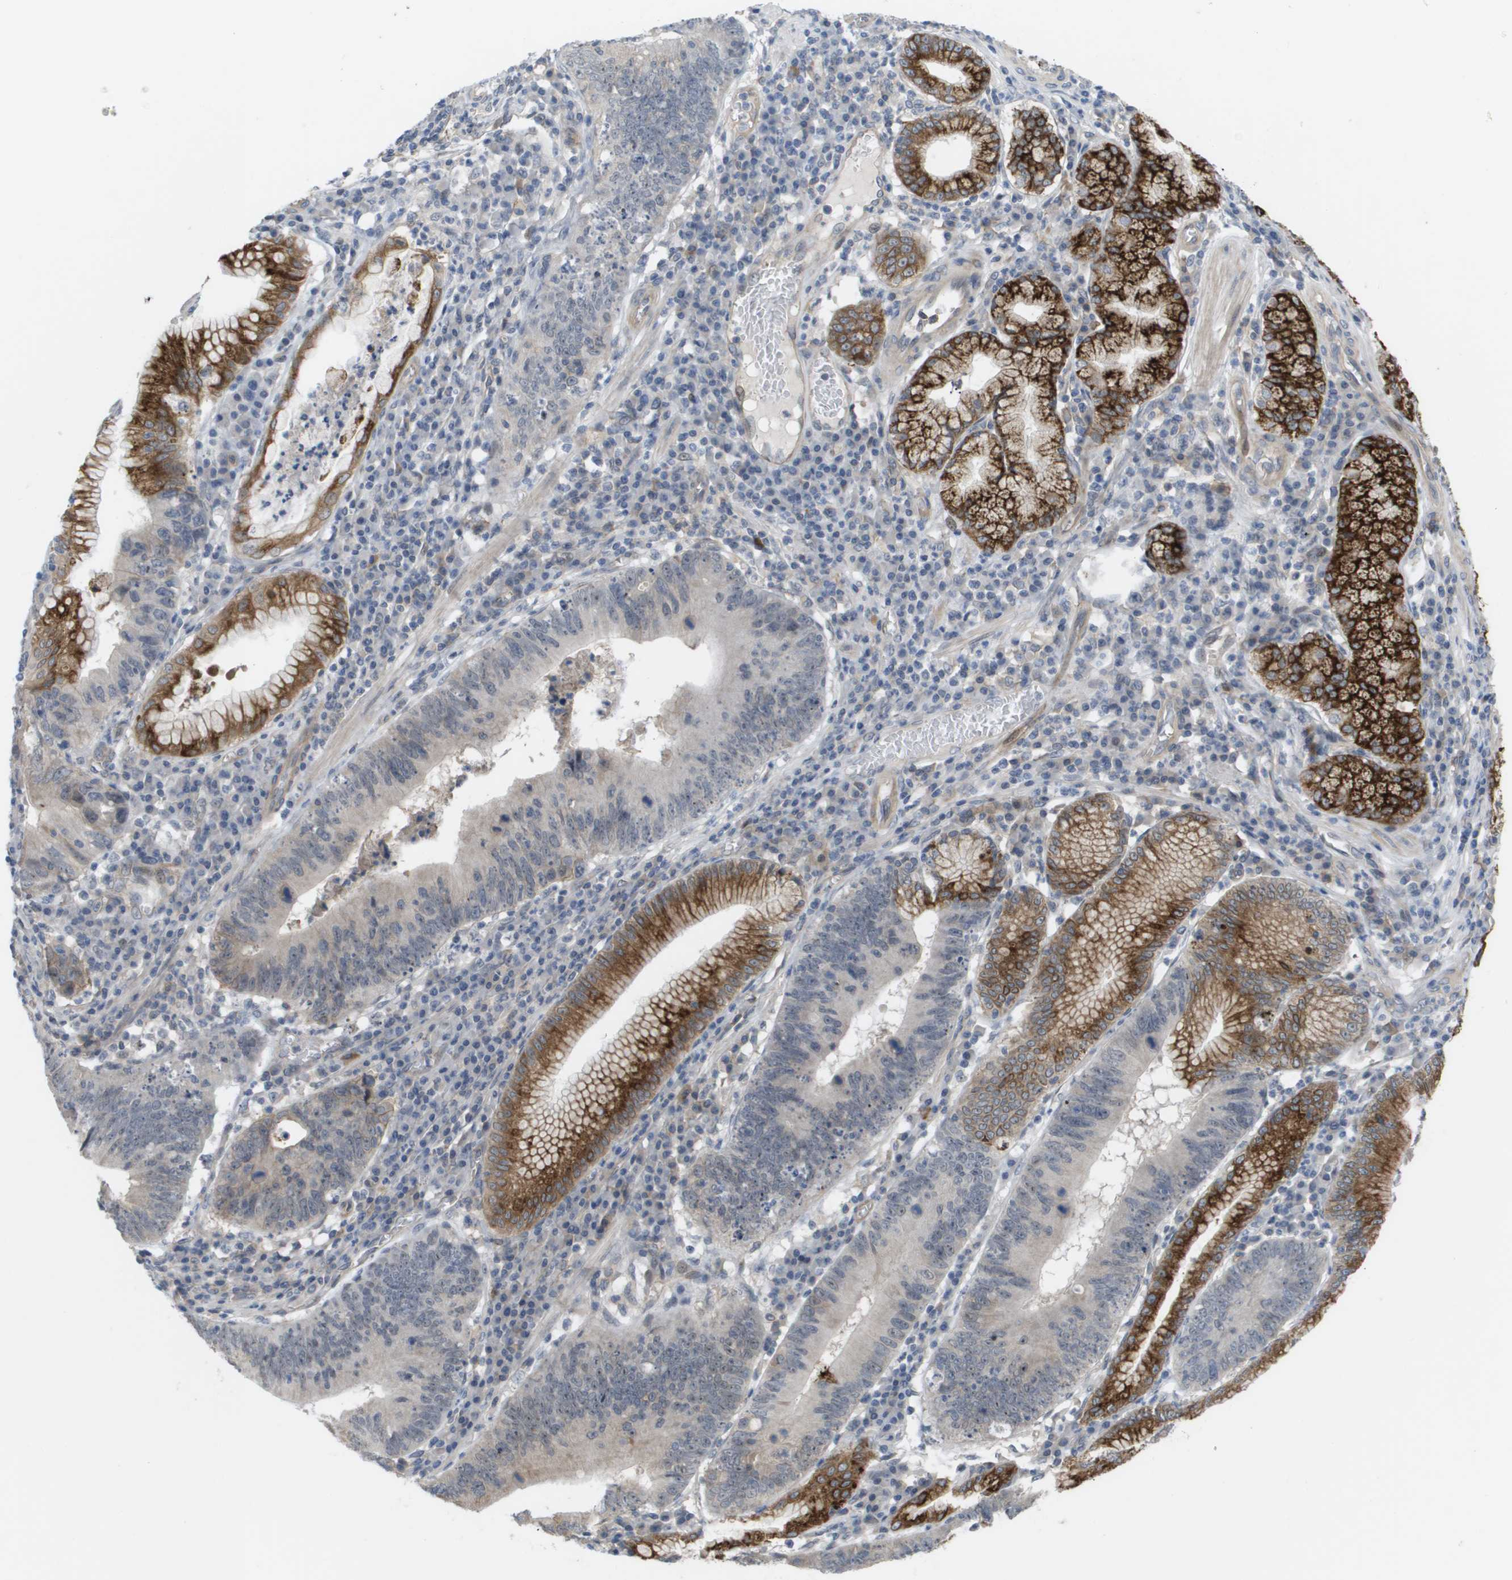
{"staining": {"intensity": "weak", "quantity": "<25%", "location": "cytoplasmic/membranous"}, "tissue": "stomach cancer", "cell_type": "Tumor cells", "image_type": "cancer", "snomed": [{"axis": "morphology", "description": "Adenocarcinoma, NOS"}, {"axis": "topography", "description": "Stomach"}], "caption": "Stomach cancer stained for a protein using immunohistochemistry reveals no staining tumor cells.", "gene": "MTARC2", "patient": {"sex": "male", "age": 59}}